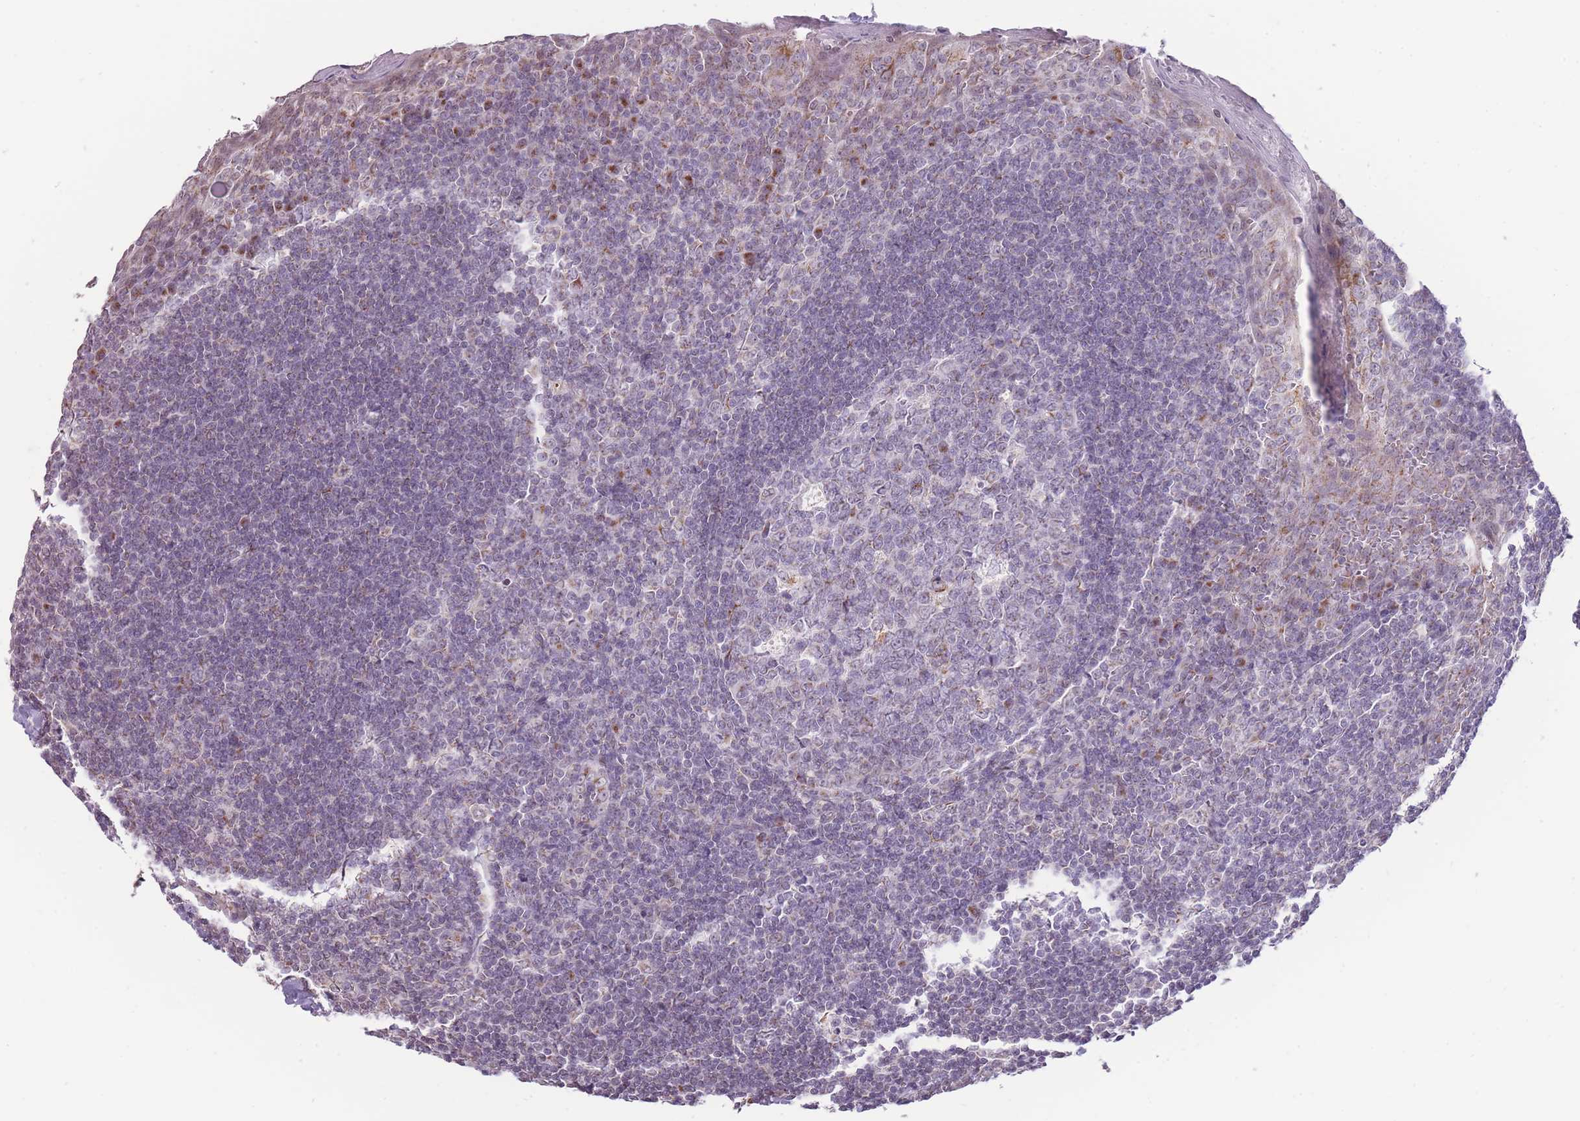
{"staining": {"intensity": "weak", "quantity": "<25%", "location": "cytoplasmic/membranous"}, "tissue": "tonsil", "cell_type": "Germinal center cells", "image_type": "normal", "snomed": [{"axis": "morphology", "description": "Normal tissue, NOS"}, {"axis": "topography", "description": "Tonsil"}], "caption": "Immunohistochemistry (IHC) micrograph of unremarkable tonsil: human tonsil stained with DAB (3,3'-diaminobenzidine) displays no significant protein staining in germinal center cells.", "gene": "NELL1", "patient": {"sex": "male", "age": 27}}